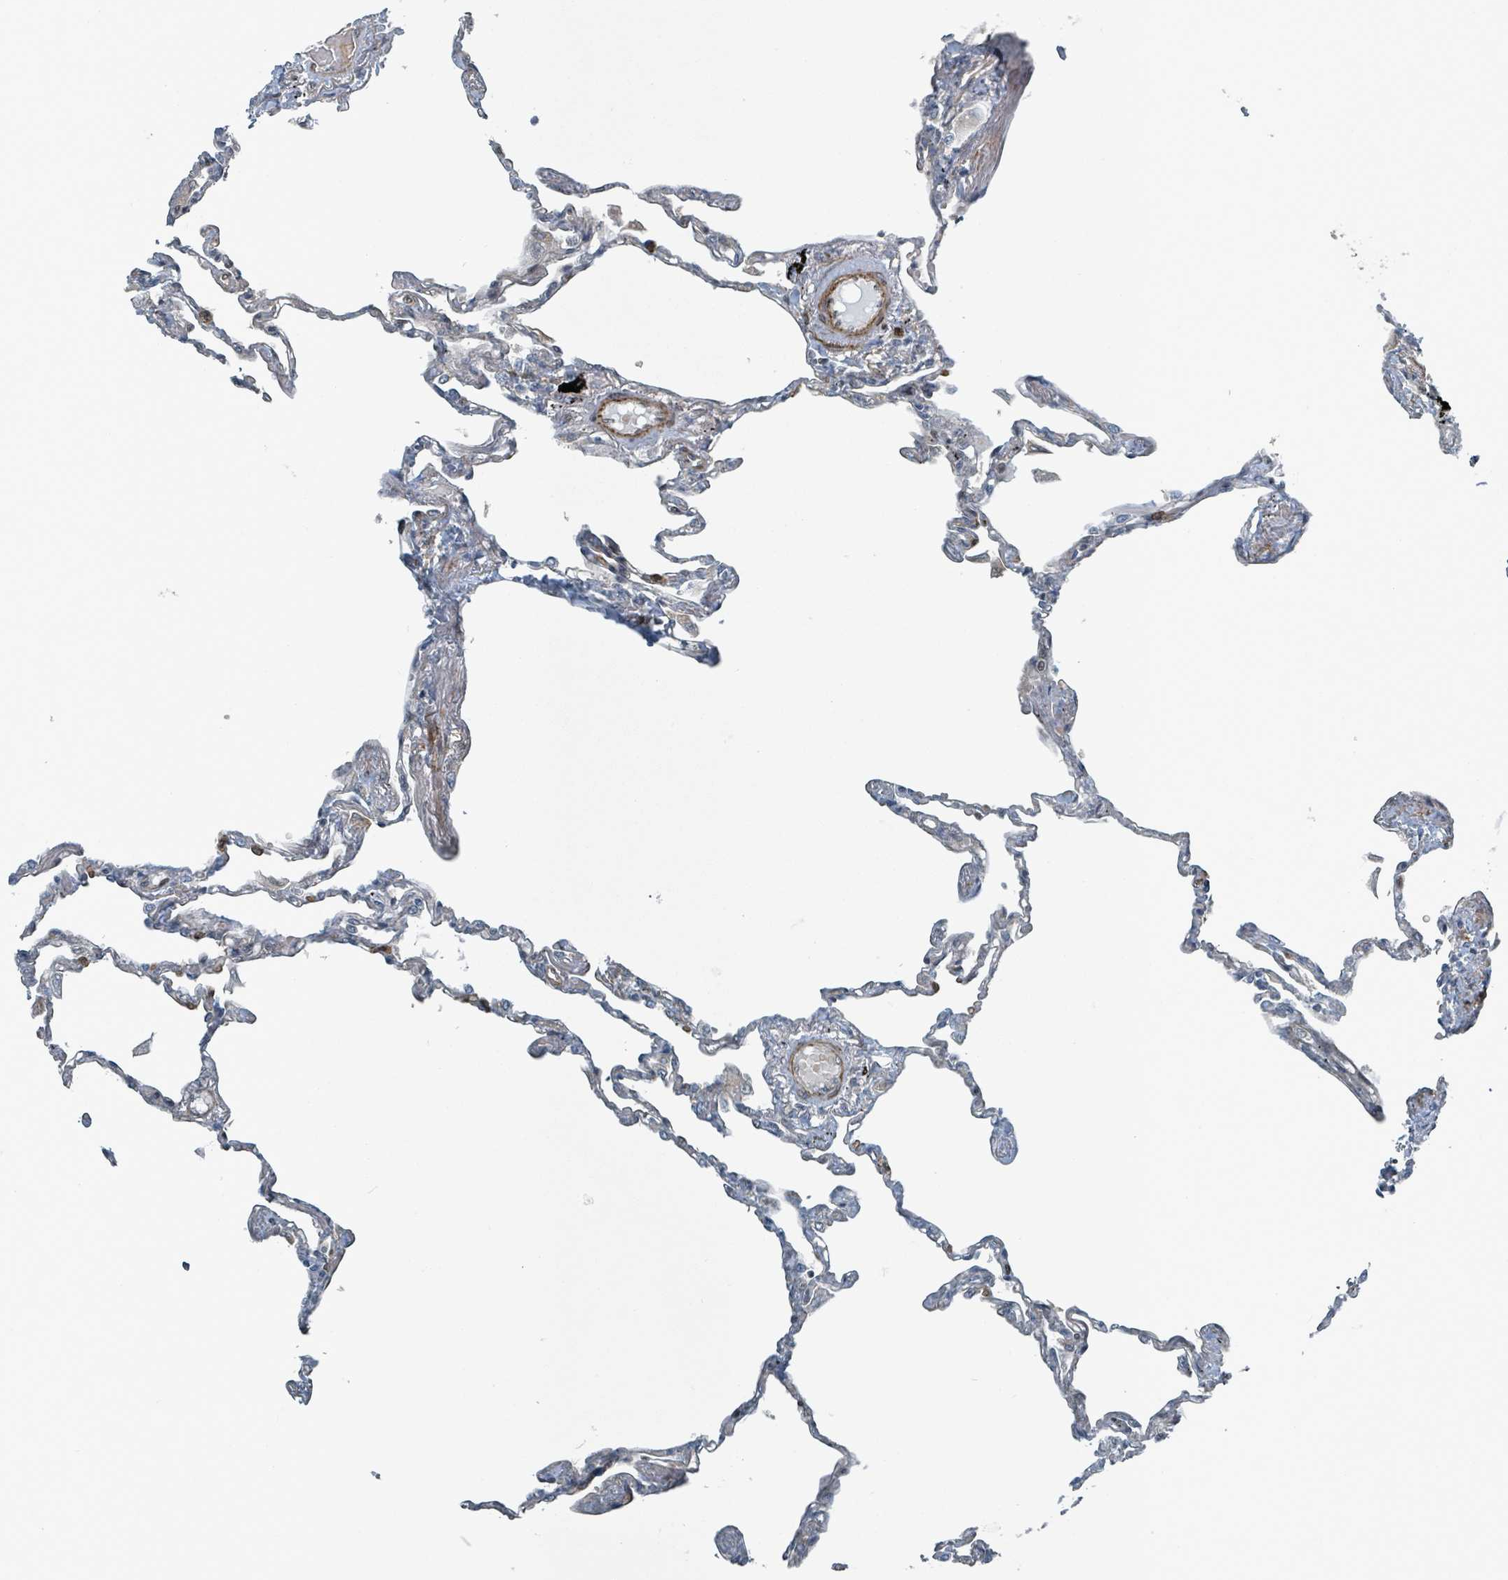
{"staining": {"intensity": "weak", "quantity": "<25%", "location": "cytoplasmic/membranous"}, "tissue": "lung", "cell_type": "Alveolar cells", "image_type": "normal", "snomed": [{"axis": "morphology", "description": "Normal tissue, NOS"}, {"axis": "topography", "description": "Lung"}], "caption": "The photomicrograph reveals no staining of alveolar cells in benign lung.", "gene": "RHPN2", "patient": {"sex": "female", "age": 67}}